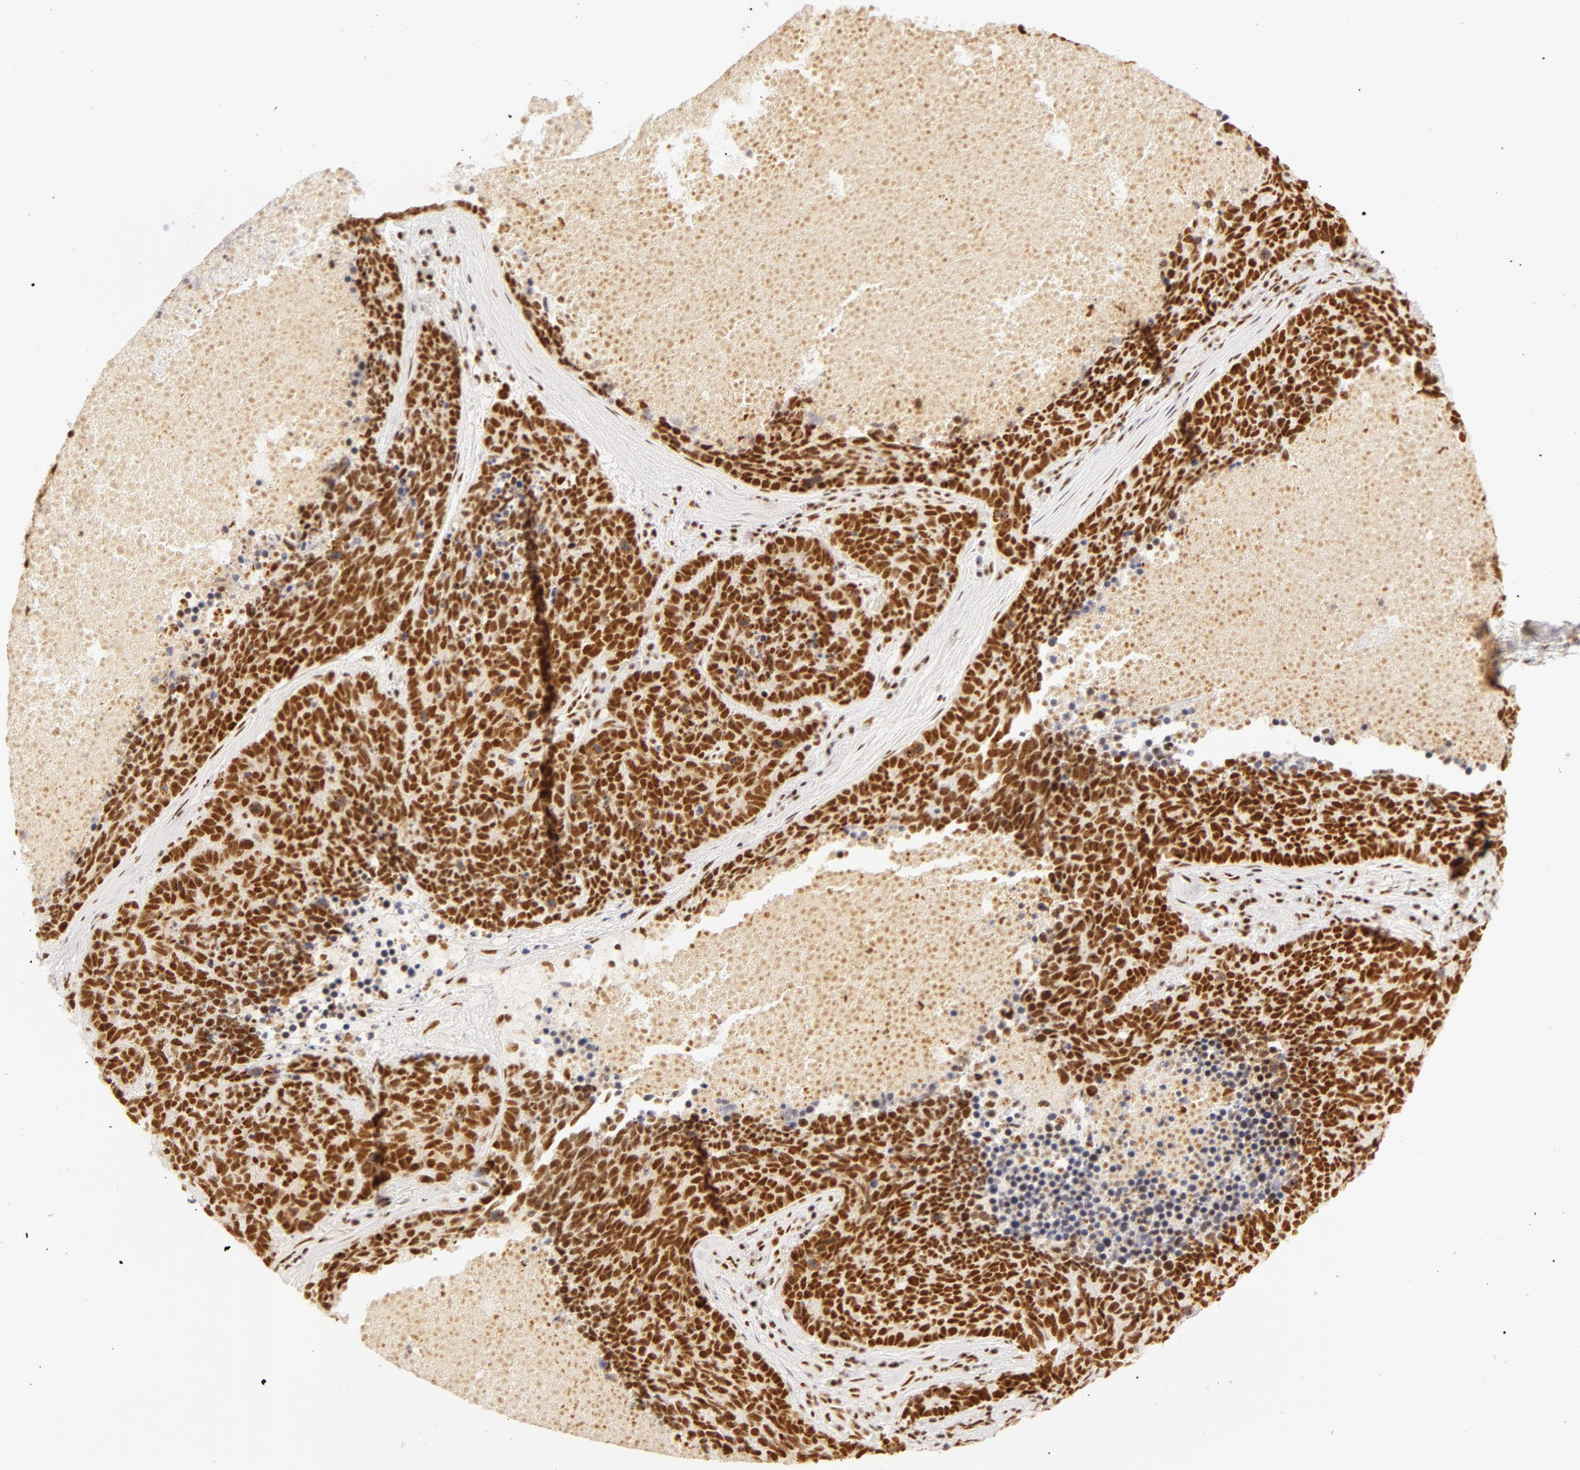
{"staining": {"intensity": "strong", "quantity": ">75%", "location": "nuclear"}, "tissue": "lung cancer", "cell_type": "Tumor cells", "image_type": "cancer", "snomed": [{"axis": "morphology", "description": "Neoplasm, malignant, NOS"}, {"axis": "topography", "description": "Lung"}], "caption": "Protein analysis of lung cancer (neoplasm (malignant)) tissue shows strong nuclear positivity in approximately >75% of tumor cells. (Brightfield microscopy of DAB IHC at high magnification).", "gene": "RBM39", "patient": {"sex": "female", "age": 75}}